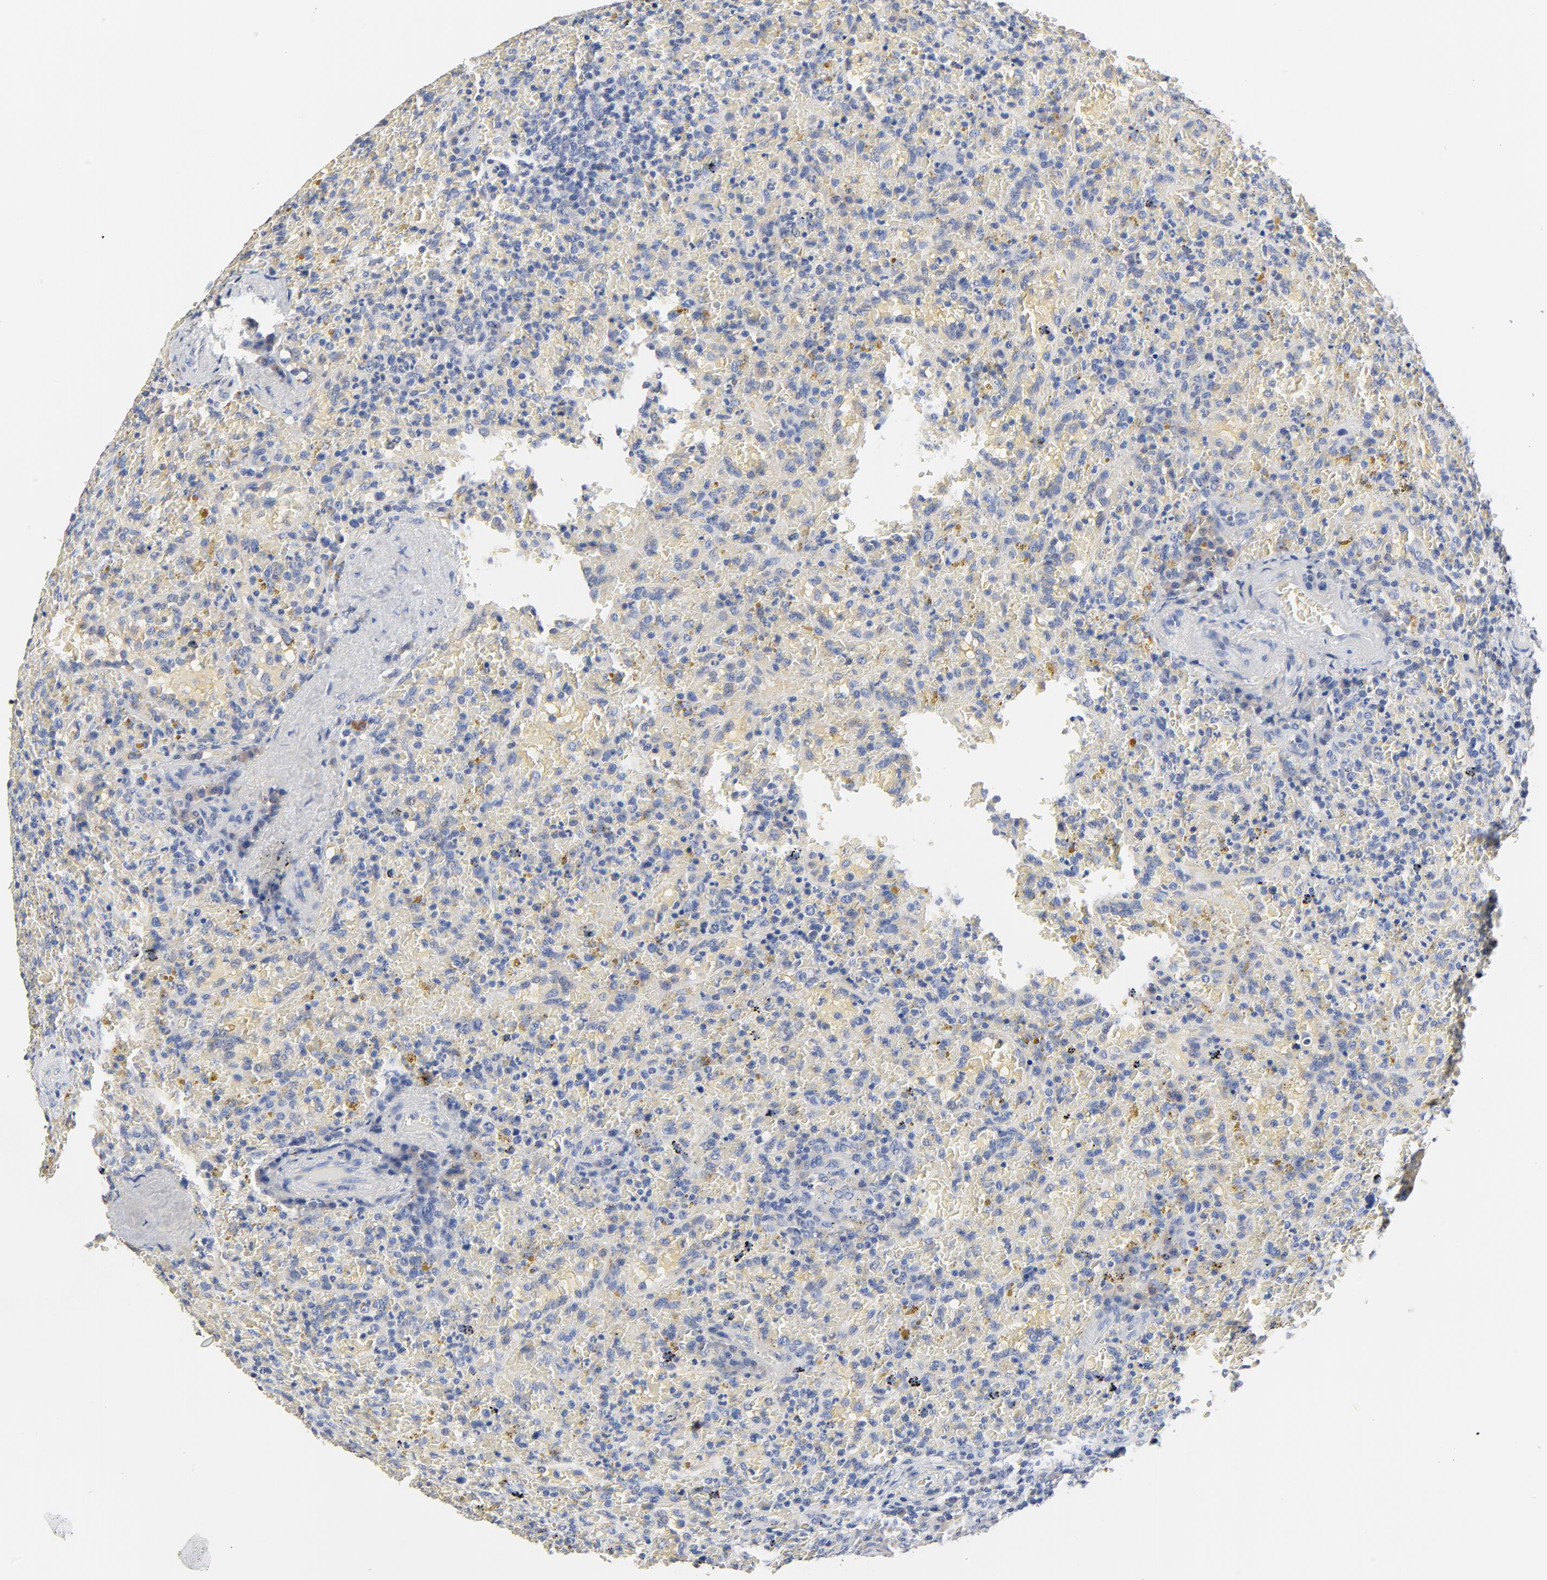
{"staining": {"intensity": "negative", "quantity": "none", "location": "none"}, "tissue": "lymphoma", "cell_type": "Tumor cells", "image_type": "cancer", "snomed": [{"axis": "morphology", "description": "Malignant lymphoma, non-Hodgkin's type, High grade"}, {"axis": "topography", "description": "Spleen"}, {"axis": "topography", "description": "Lymph node"}], "caption": "Immunohistochemistry (IHC) of human high-grade malignant lymphoma, non-Hodgkin's type exhibits no expression in tumor cells. (DAB immunohistochemistry (IHC) visualized using brightfield microscopy, high magnification).", "gene": "FBXL5", "patient": {"sex": "female", "age": 70}}